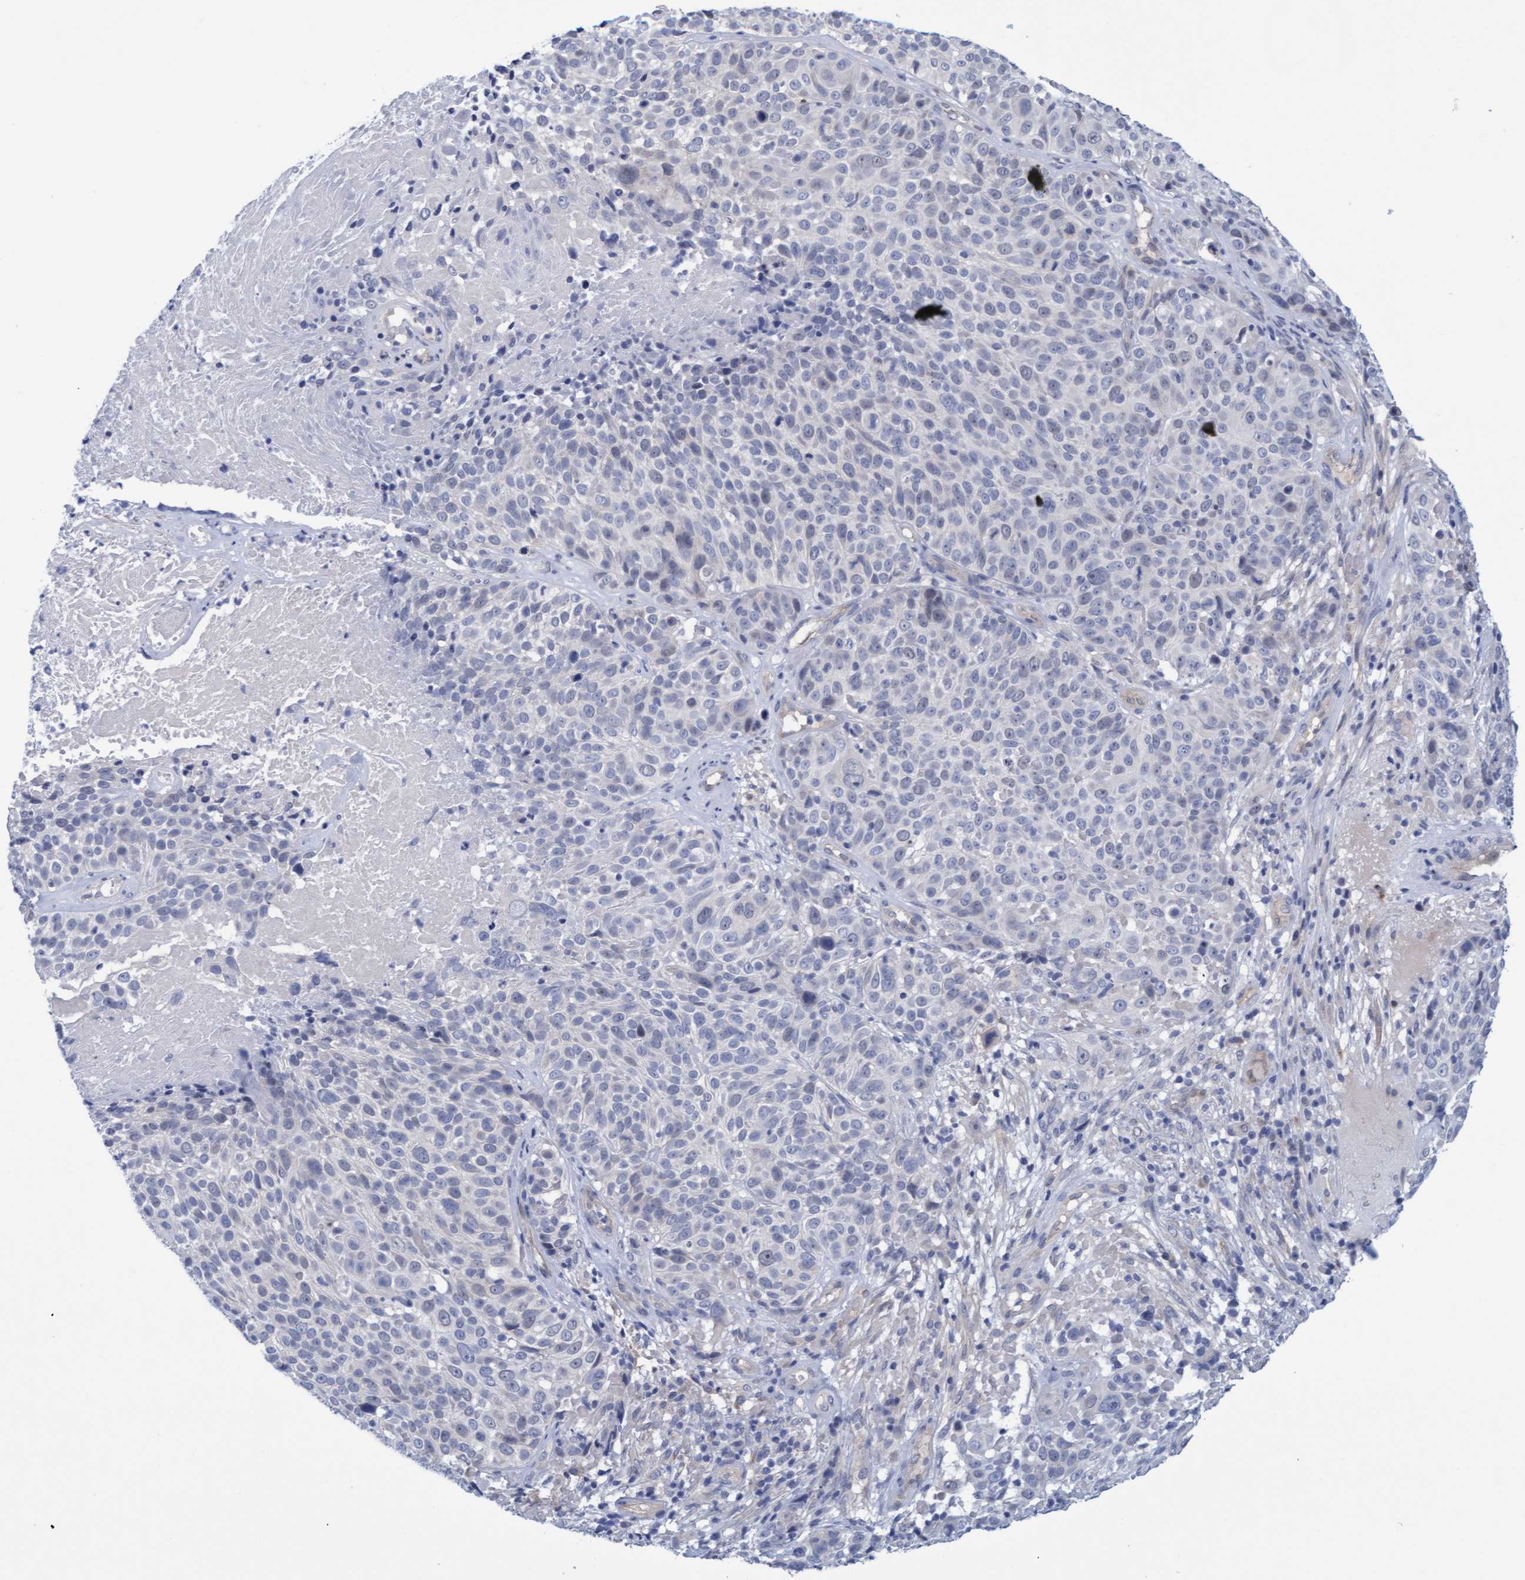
{"staining": {"intensity": "negative", "quantity": "none", "location": "none"}, "tissue": "cervical cancer", "cell_type": "Tumor cells", "image_type": "cancer", "snomed": [{"axis": "morphology", "description": "Squamous cell carcinoma, NOS"}, {"axis": "topography", "description": "Cervix"}], "caption": "This is a histopathology image of immunohistochemistry (IHC) staining of cervical cancer (squamous cell carcinoma), which shows no positivity in tumor cells.", "gene": "STXBP1", "patient": {"sex": "female", "age": 74}}